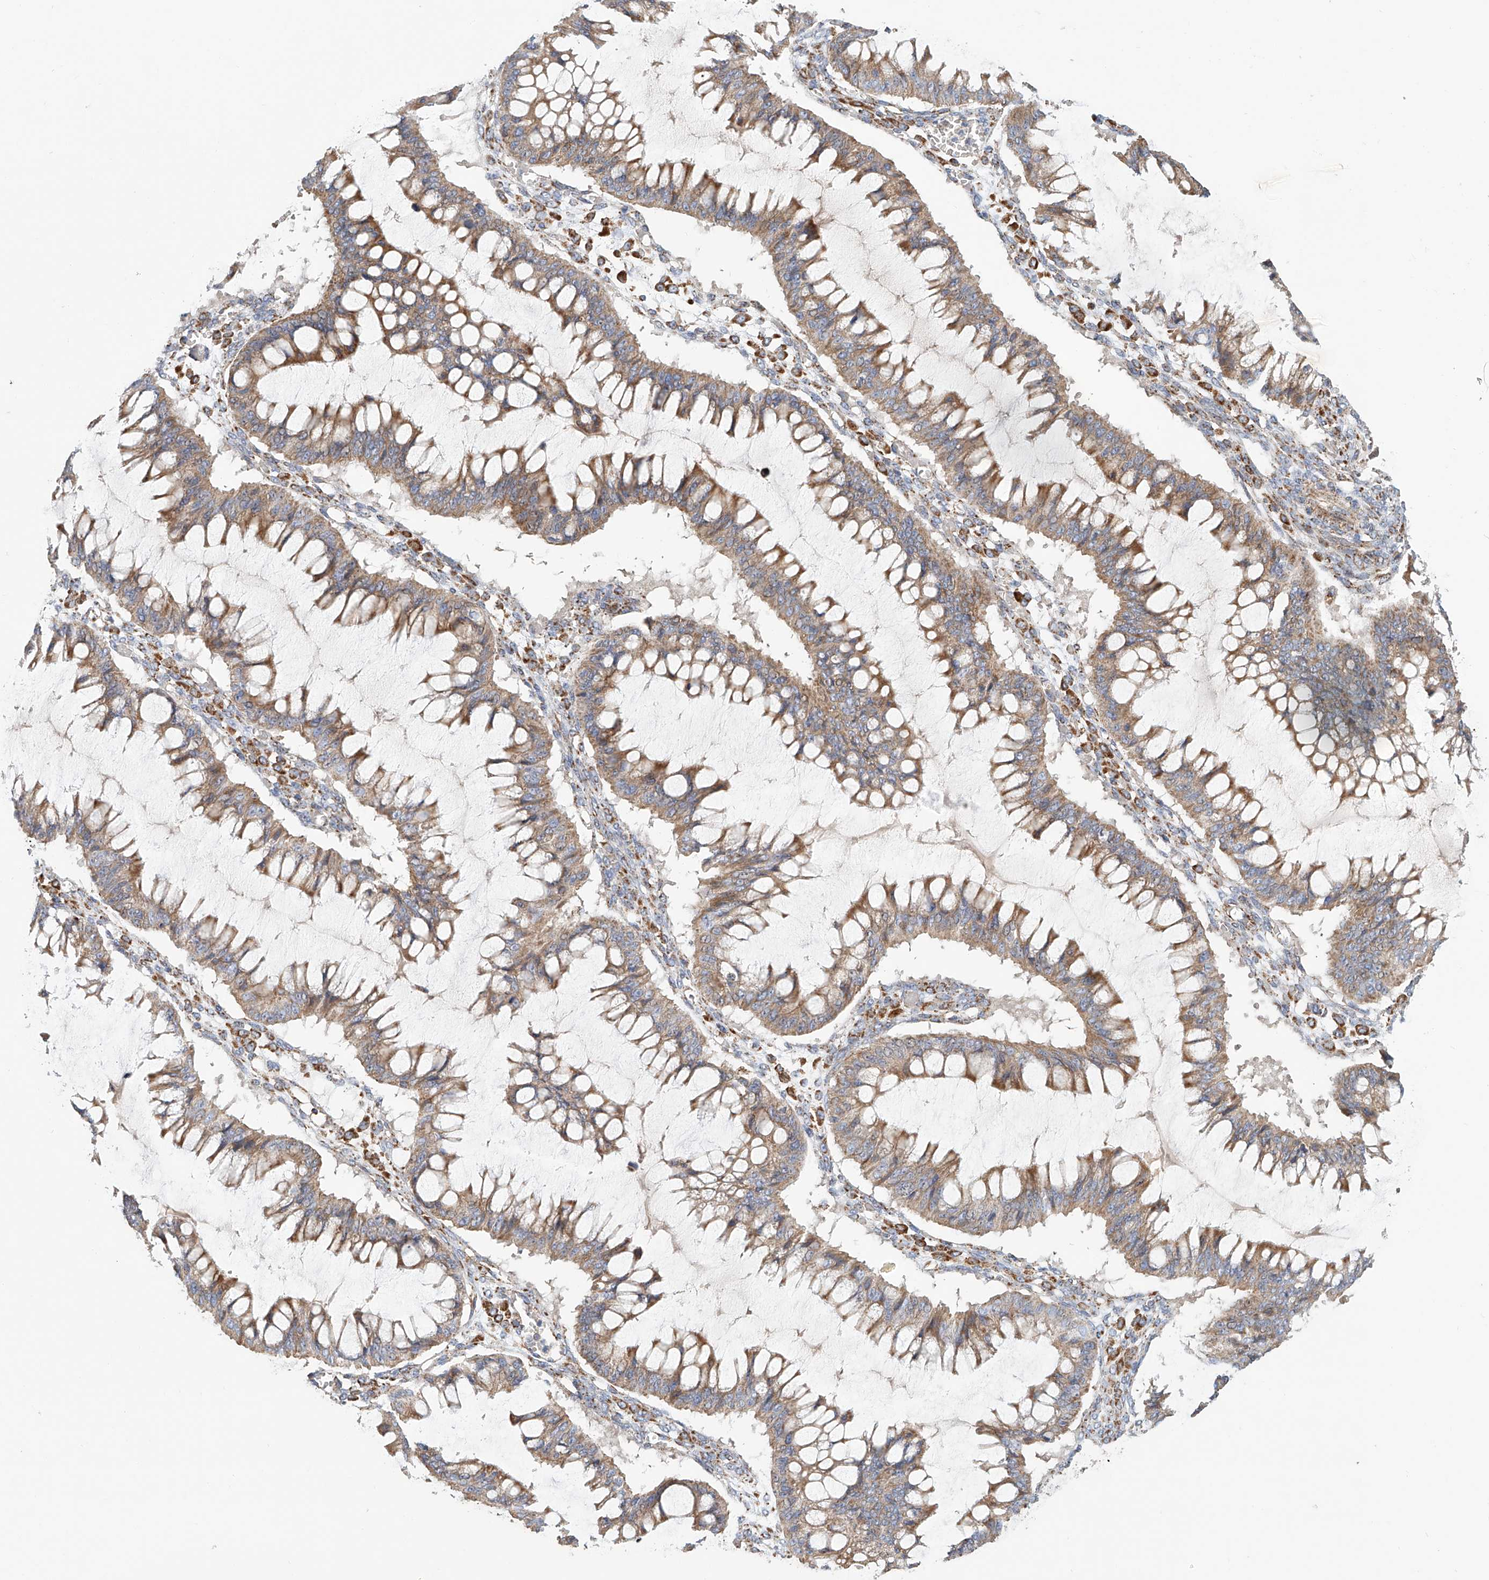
{"staining": {"intensity": "moderate", "quantity": "25%-75%", "location": "cytoplasmic/membranous"}, "tissue": "ovarian cancer", "cell_type": "Tumor cells", "image_type": "cancer", "snomed": [{"axis": "morphology", "description": "Cystadenocarcinoma, mucinous, NOS"}, {"axis": "topography", "description": "Ovary"}], "caption": "IHC micrograph of human mucinous cystadenocarcinoma (ovarian) stained for a protein (brown), which displays medium levels of moderate cytoplasmic/membranous positivity in about 25%-75% of tumor cells.", "gene": "MCL1", "patient": {"sex": "female", "age": 73}}